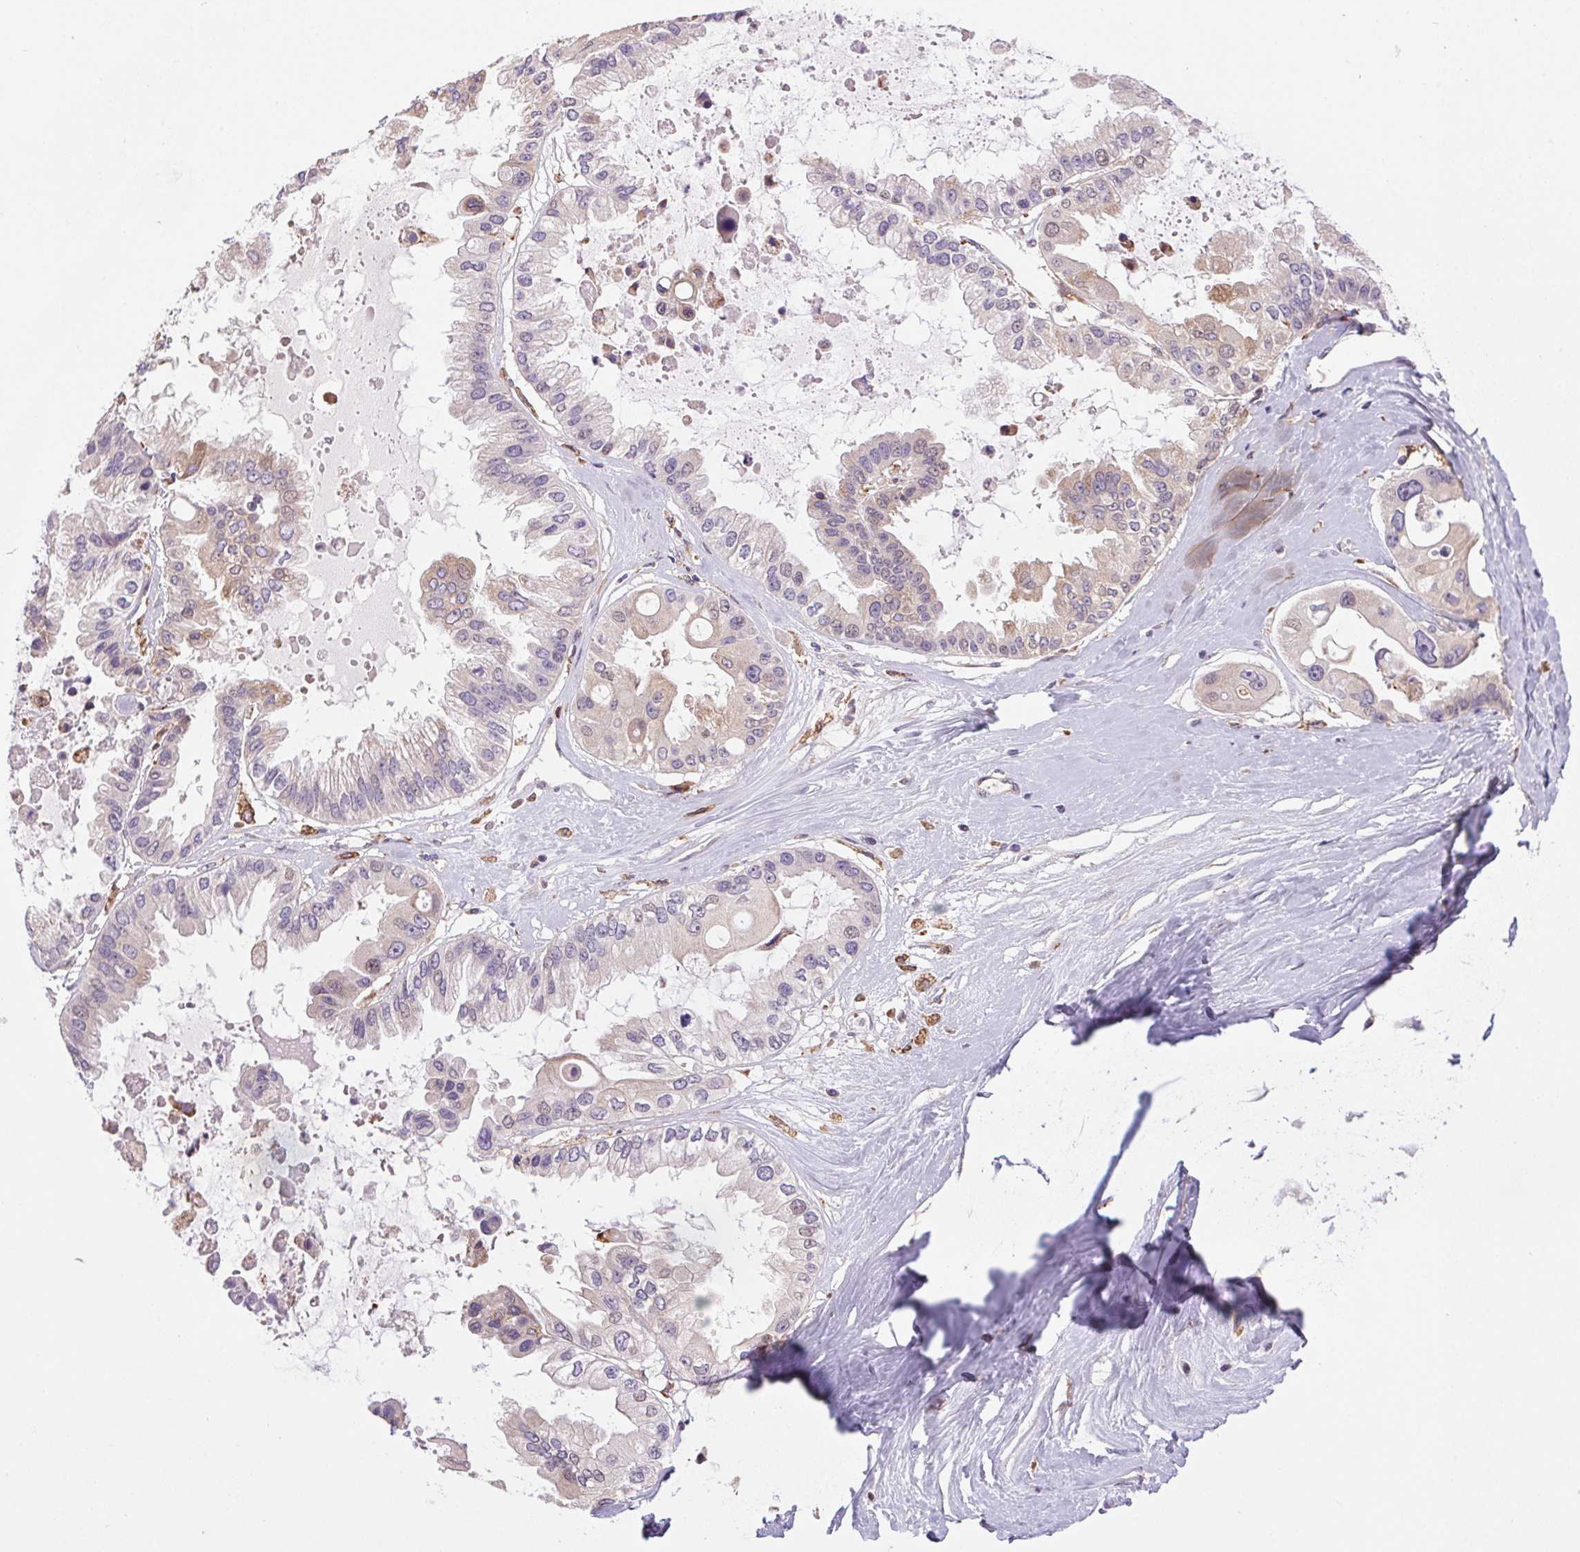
{"staining": {"intensity": "weak", "quantity": "25%-75%", "location": "cytoplasmic/membranous"}, "tissue": "ovarian cancer", "cell_type": "Tumor cells", "image_type": "cancer", "snomed": [{"axis": "morphology", "description": "Cystadenocarcinoma, serous, NOS"}, {"axis": "topography", "description": "Ovary"}], "caption": "Human serous cystadenocarcinoma (ovarian) stained with a protein marker reveals weak staining in tumor cells.", "gene": "KLHL20", "patient": {"sex": "female", "age": 56}}